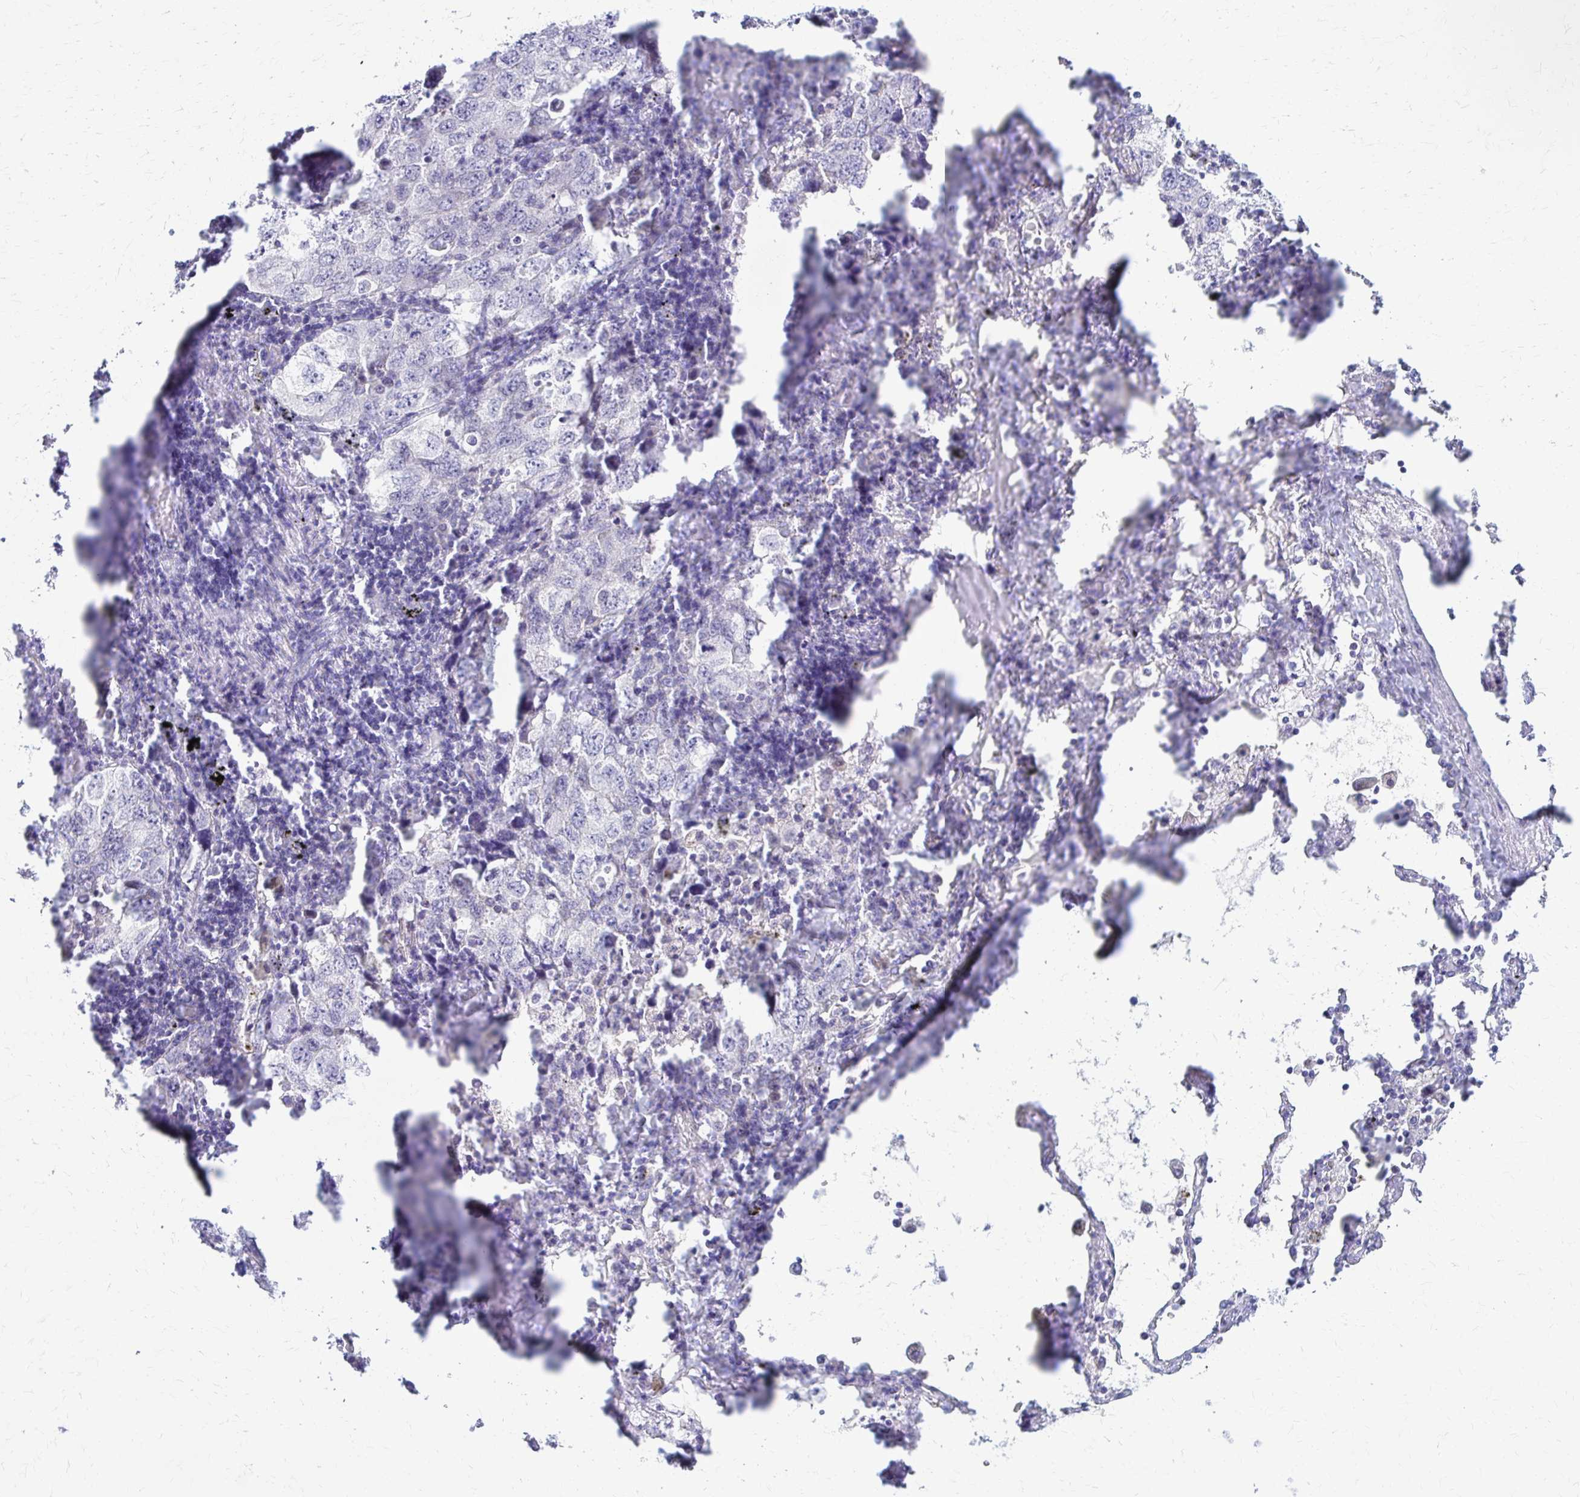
{"staining": {"intensity": "negative", "quantity": "none", "location": "none"}, "tissue": "lung cancer", "cell_type": "Tumor cells", "image_type": "cancer", "snomed": [{"axis": "morphology", "description": "Adenocarcinoma, NOS"}, {"axis": "topography", "description": "Lung"}], "caption": "Immunohistochemistry (IHC) photomicrograph of human lung cancer (adenocarcinoma) stained for a protein (brown), which reveals no positivity in tumor cells.", "gene": "RHOBTB2", "patient": {"sex": "female", "age": 57}}